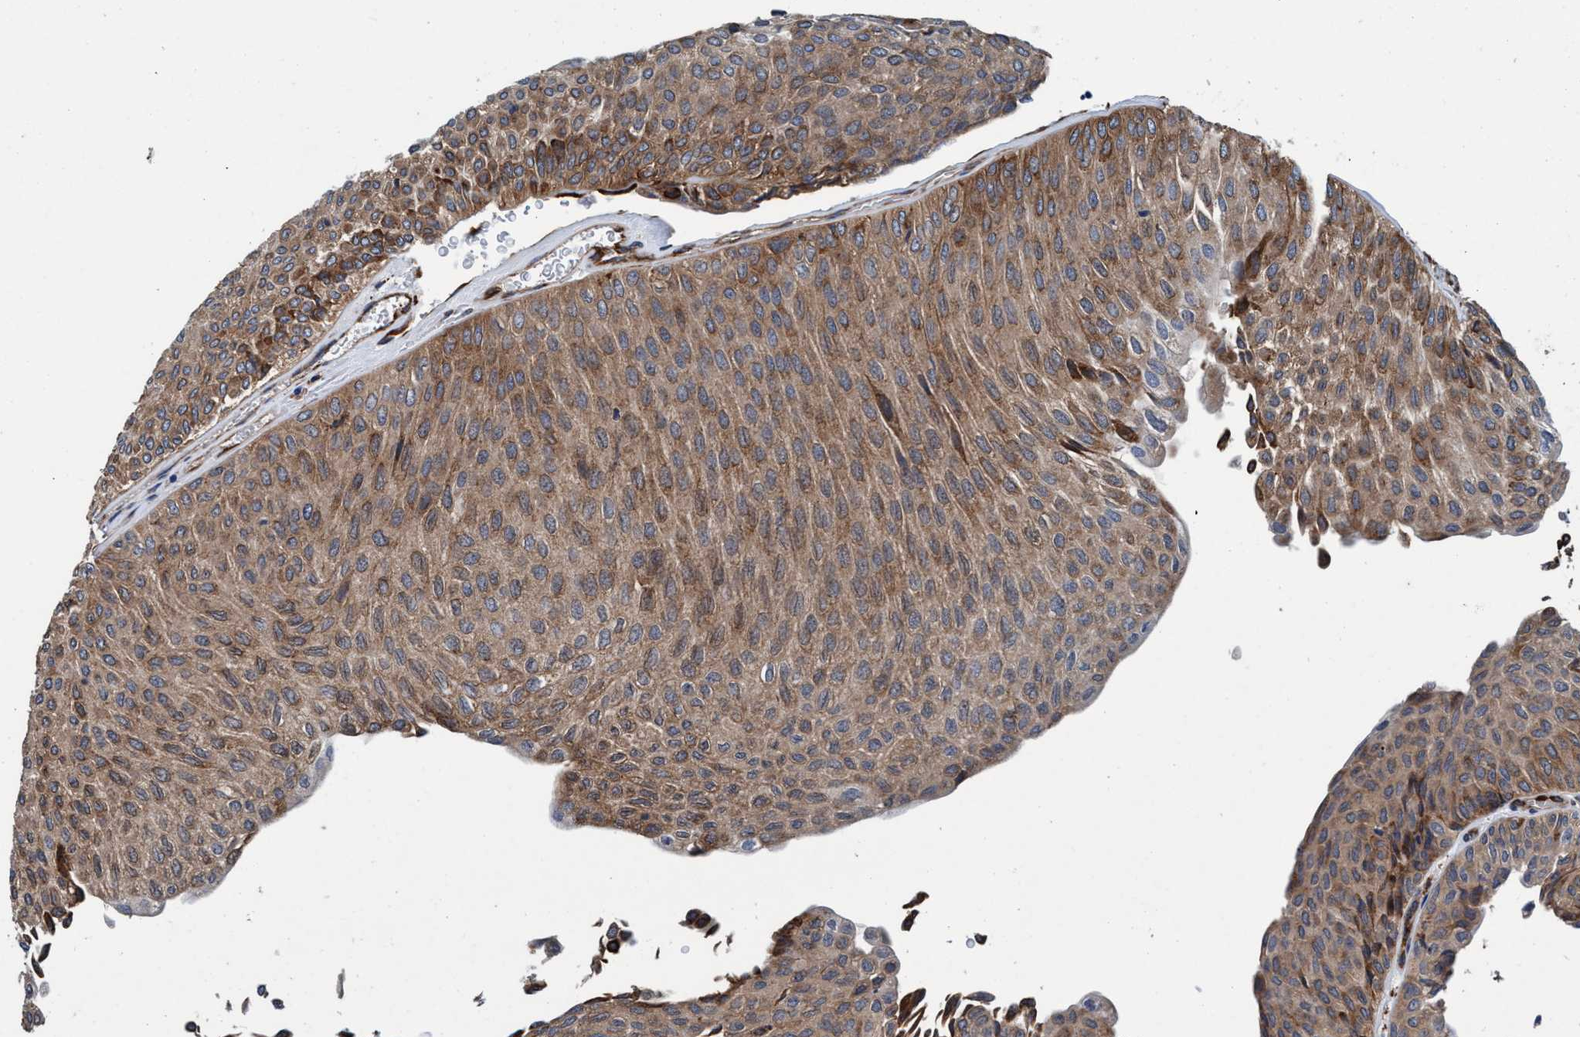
{"staining": {"intensity": "moderate", "quantity": ">75%", "location": "cytoplasmic/membranous"}, "tissue": "urothelial cancer", "cell_type": "Tumor cells", "image_type": "cancer", "snomed": [{"axis": "morphology", "description": "Urothelial carcinoma, Low grade"}, {"axis": "topography", "description": "Urinary bladder"}], "caption": "Immunohistochemistry micrograph of neoplastic tissue: low-grade urothelial carcinoma stained using immunohistochemistry (IHC) shows medium levels of moderate protein expression localized specifically in the cytoplasmic/membranous of tumor cells, appearing as a cytoplasmic/membranous brown color.", "gene": "ENDOG", "patient": {"sex": "male", "age": 78}}